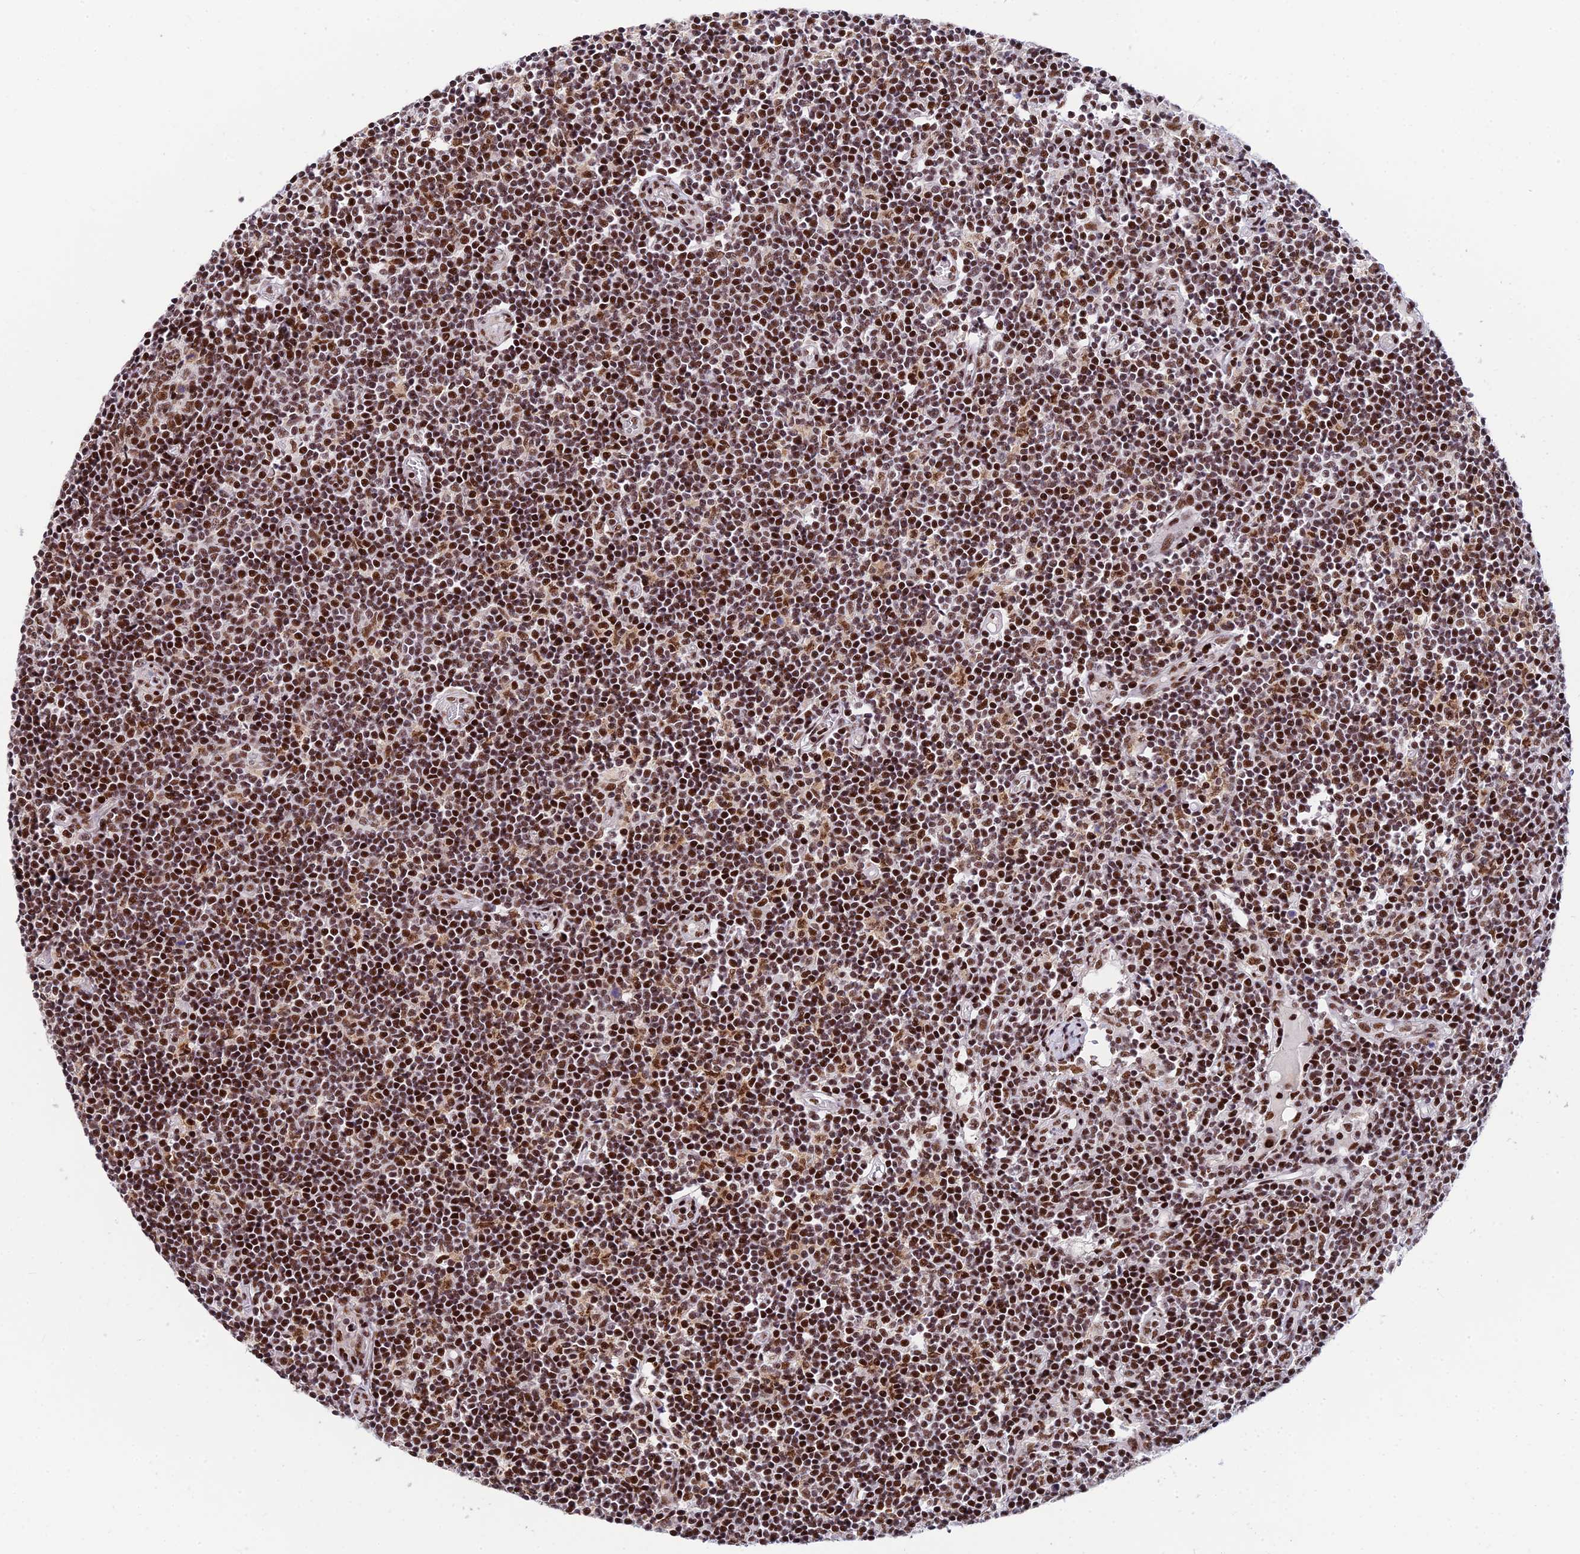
{"staining": {"intensity": "moderate", "quantity": ">75%", "location": "cytoplasmic/membranous,nuclear"}, "tissue": "lymph node", "cell_type": "Germinal center cells", "image_type": "normal", "snomed": [{"axis": "morphology", "description": "Normal tissue, NOS"}, {"axis": "topography", "description": "Lymph node"}], "caption": "Human lymph node stained for a protein (brown) displays moderate cytoplasmic/membranous,nuclear positive staining in about >75% of germinal center cells.", "gene": "USP22", "patient": {"sex": "female", "age": 55}}